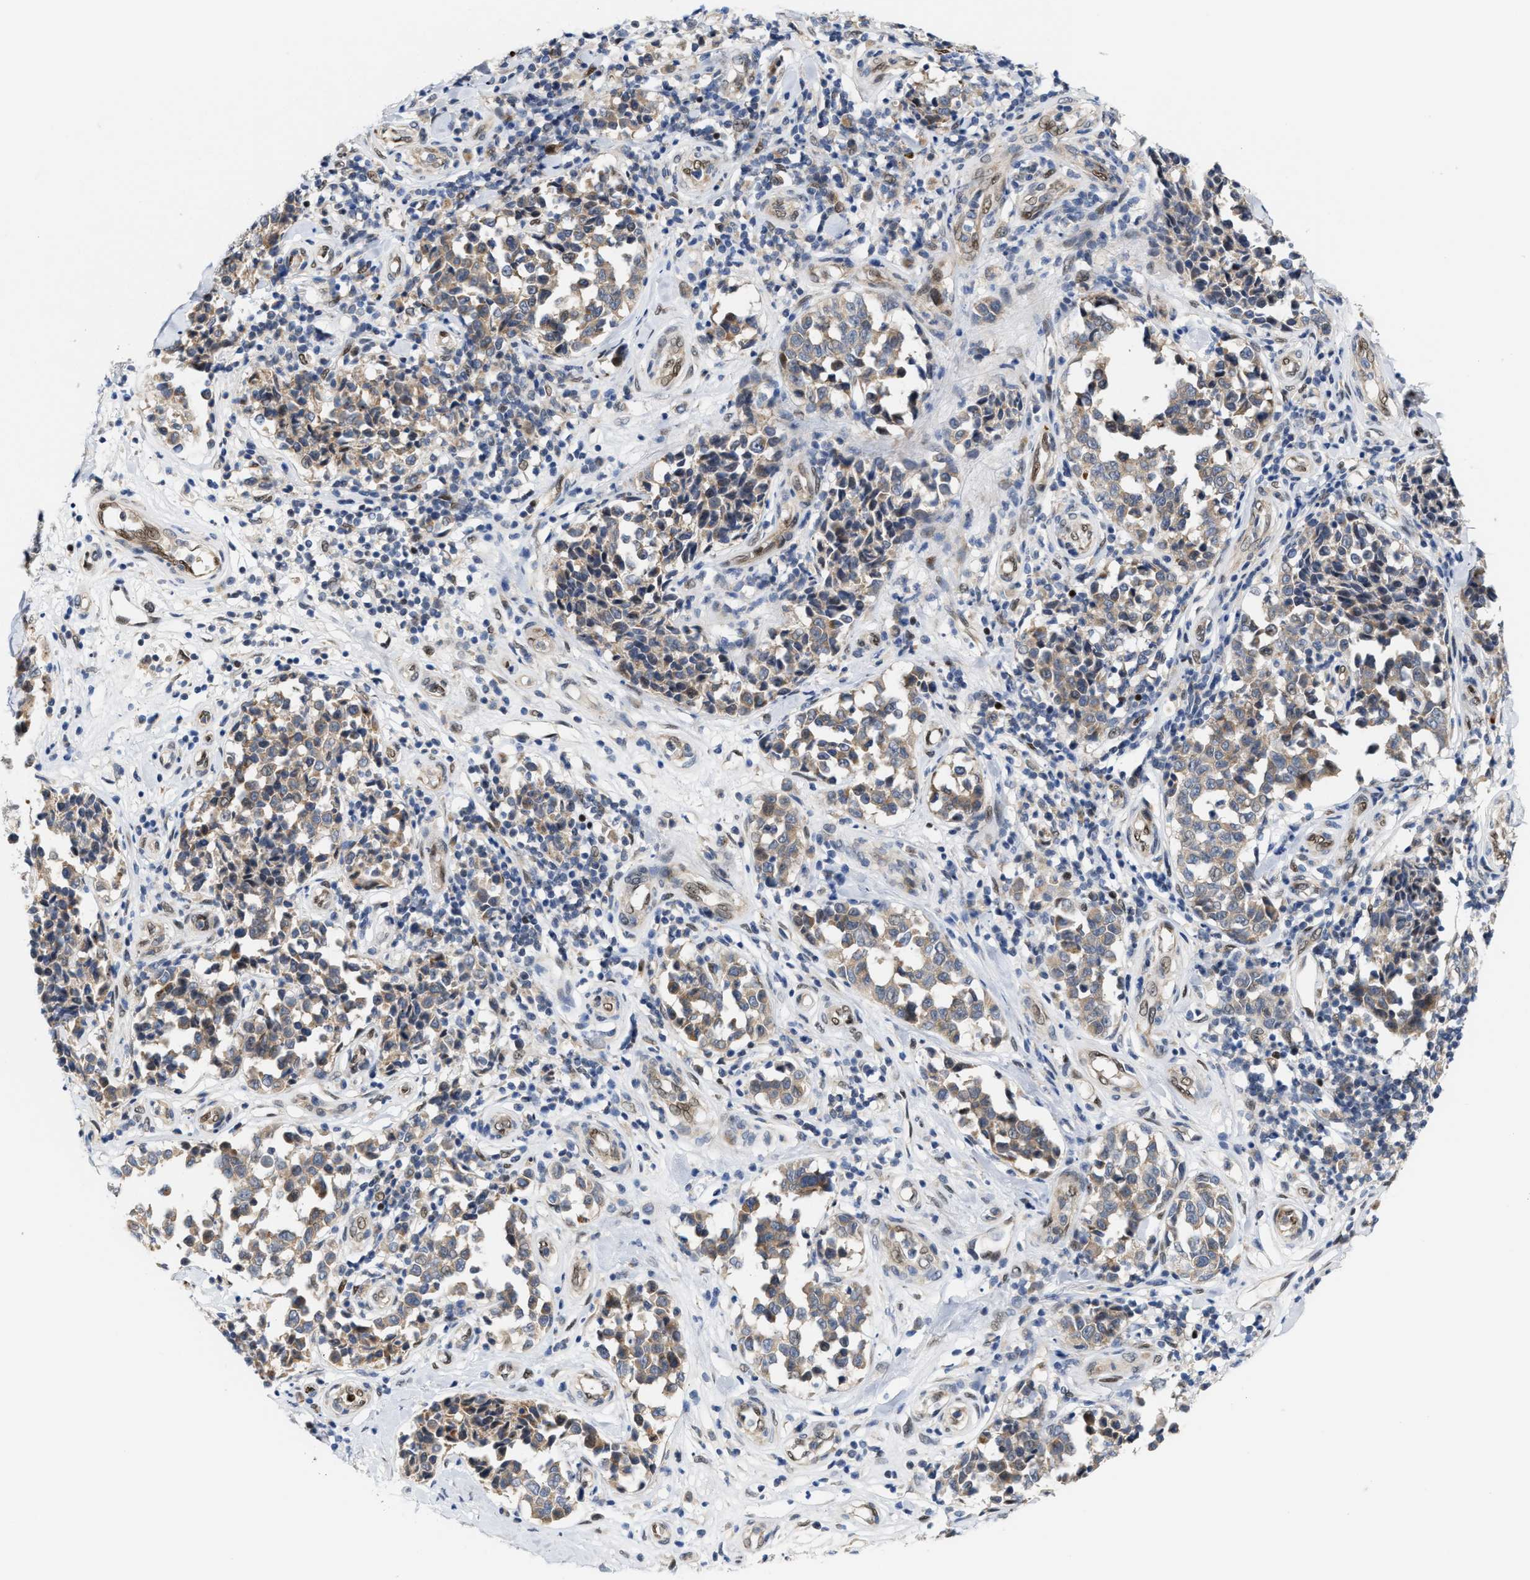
{"staining": {"intensity": "weak", "quantity": ">75%", "location": "cytoplasmic/membranous"}, "tissue": "melanoma", "cell_type": "Tumor cells", "image_type": "cancer", "snomed": [{"axis": "morphology", "description": "Malignant melanoma, NOS"}, {"axis": "topography", "description": "Skin"}], "caption": "Melanoma stained with immunohistochemistry (IHC) exhibits weak cytoplasmic/membranous expression in approximately >75% of tumor cells. (Stains: DAB in brown, nuclei in blue, Microscopy: brightfield microscopy at high magnification).", "gene": "TCF4", "patient": {"sex": "female", "age": 64}}